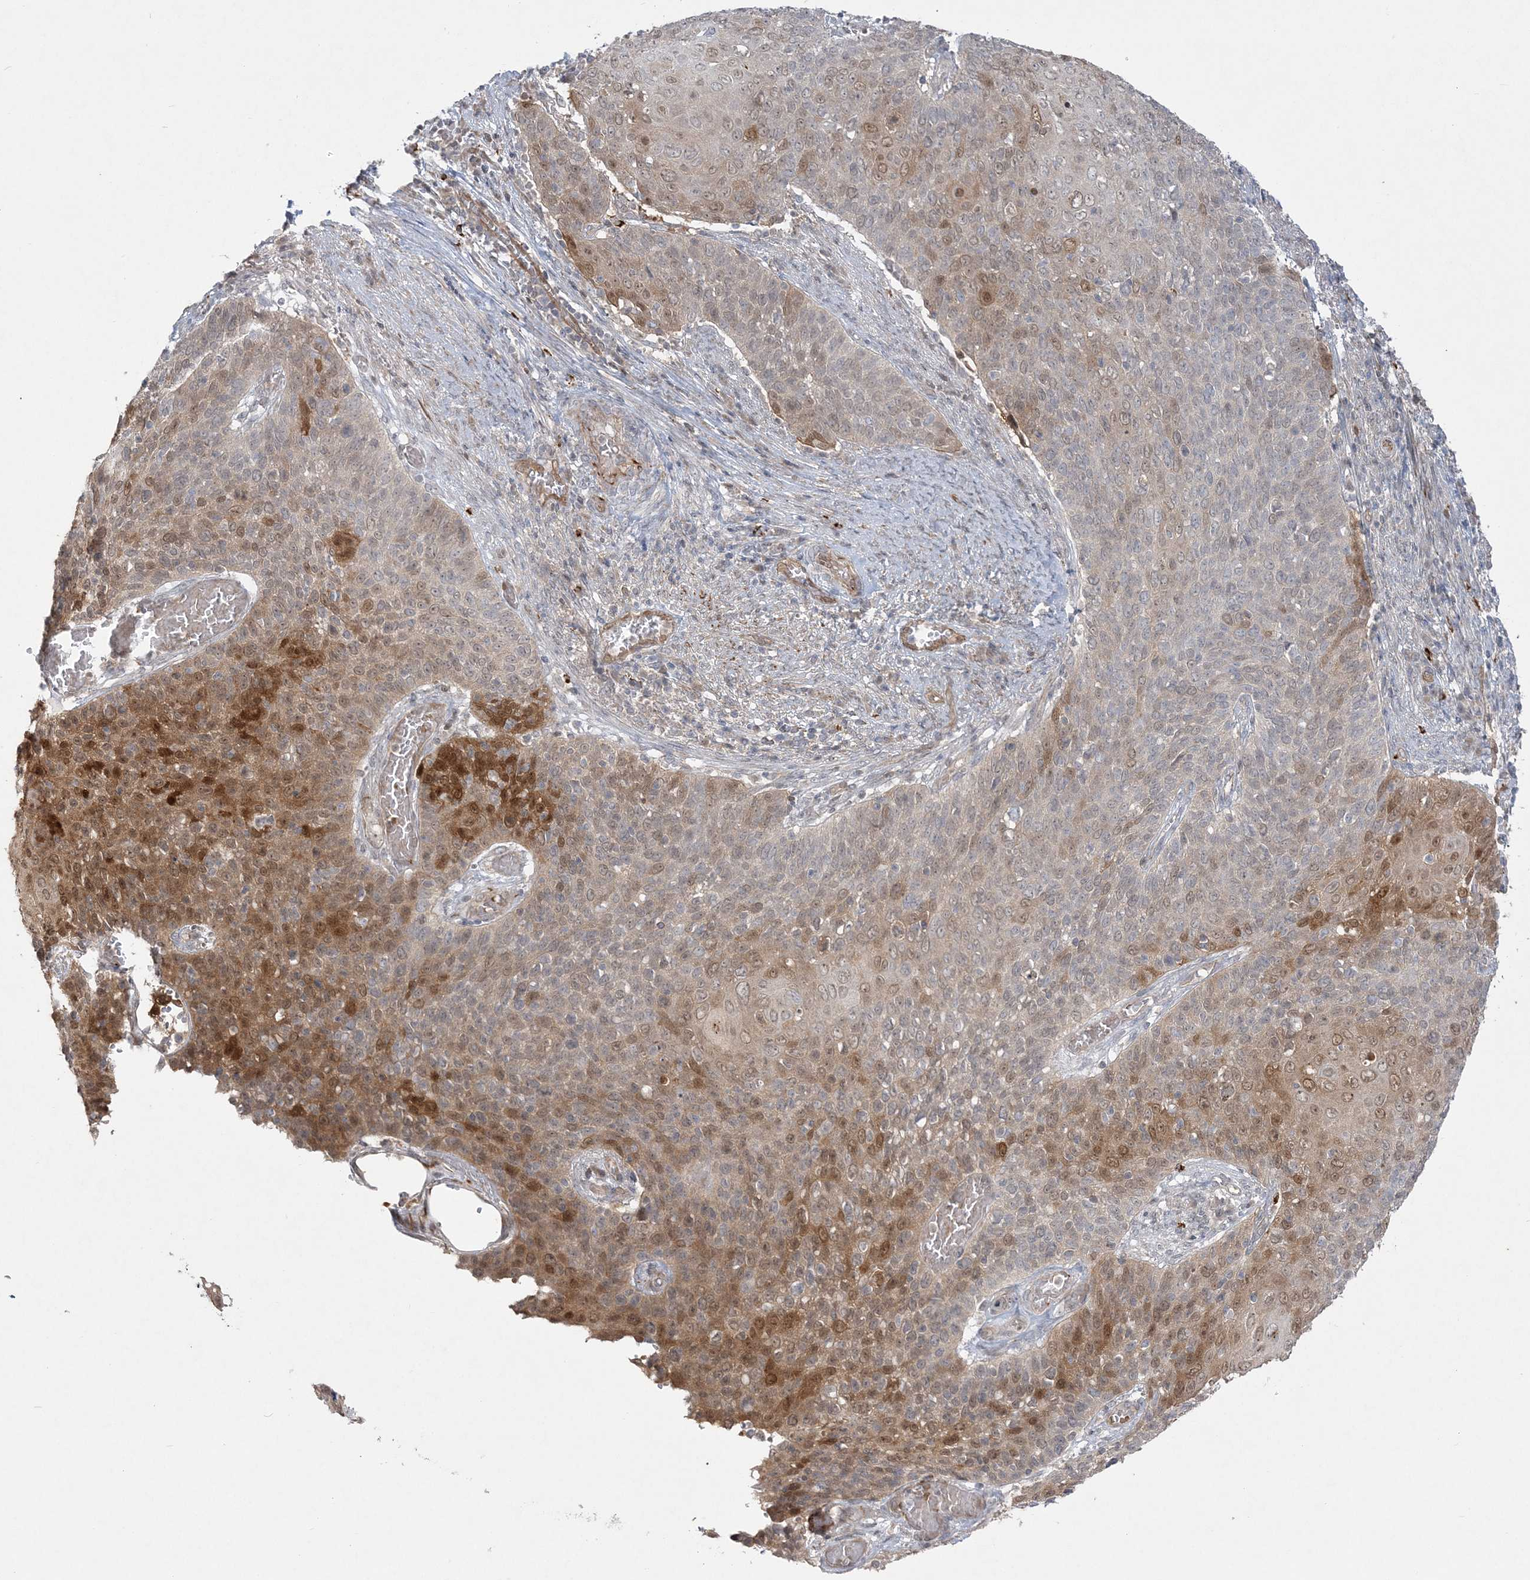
{"staining": {"intensity": "moderate", "quantity": "25%-75%", "location": "cytoplasmic/membranous,nuclear"}, "tissue": "cervical cancer", "cell_type": "Tumor cells", "image_type": "cancer", "snomed": [{"axis": "morphology", "description": "Squamous cell carcinoma, NOS"}, {"axis": "topography", "description": "Cervix"}], "caption": "This histopathology image reveals squamous cell carcinoma (cervical) stained with IHC to label a protein in brown. The cytoplasmic/membranous and nuclear of tumor cells show moderate positivity for the protein. Nuclei are counter-stained blue.", "gene": "INPP1", "patient": {"sex": "female", "age": 39}}